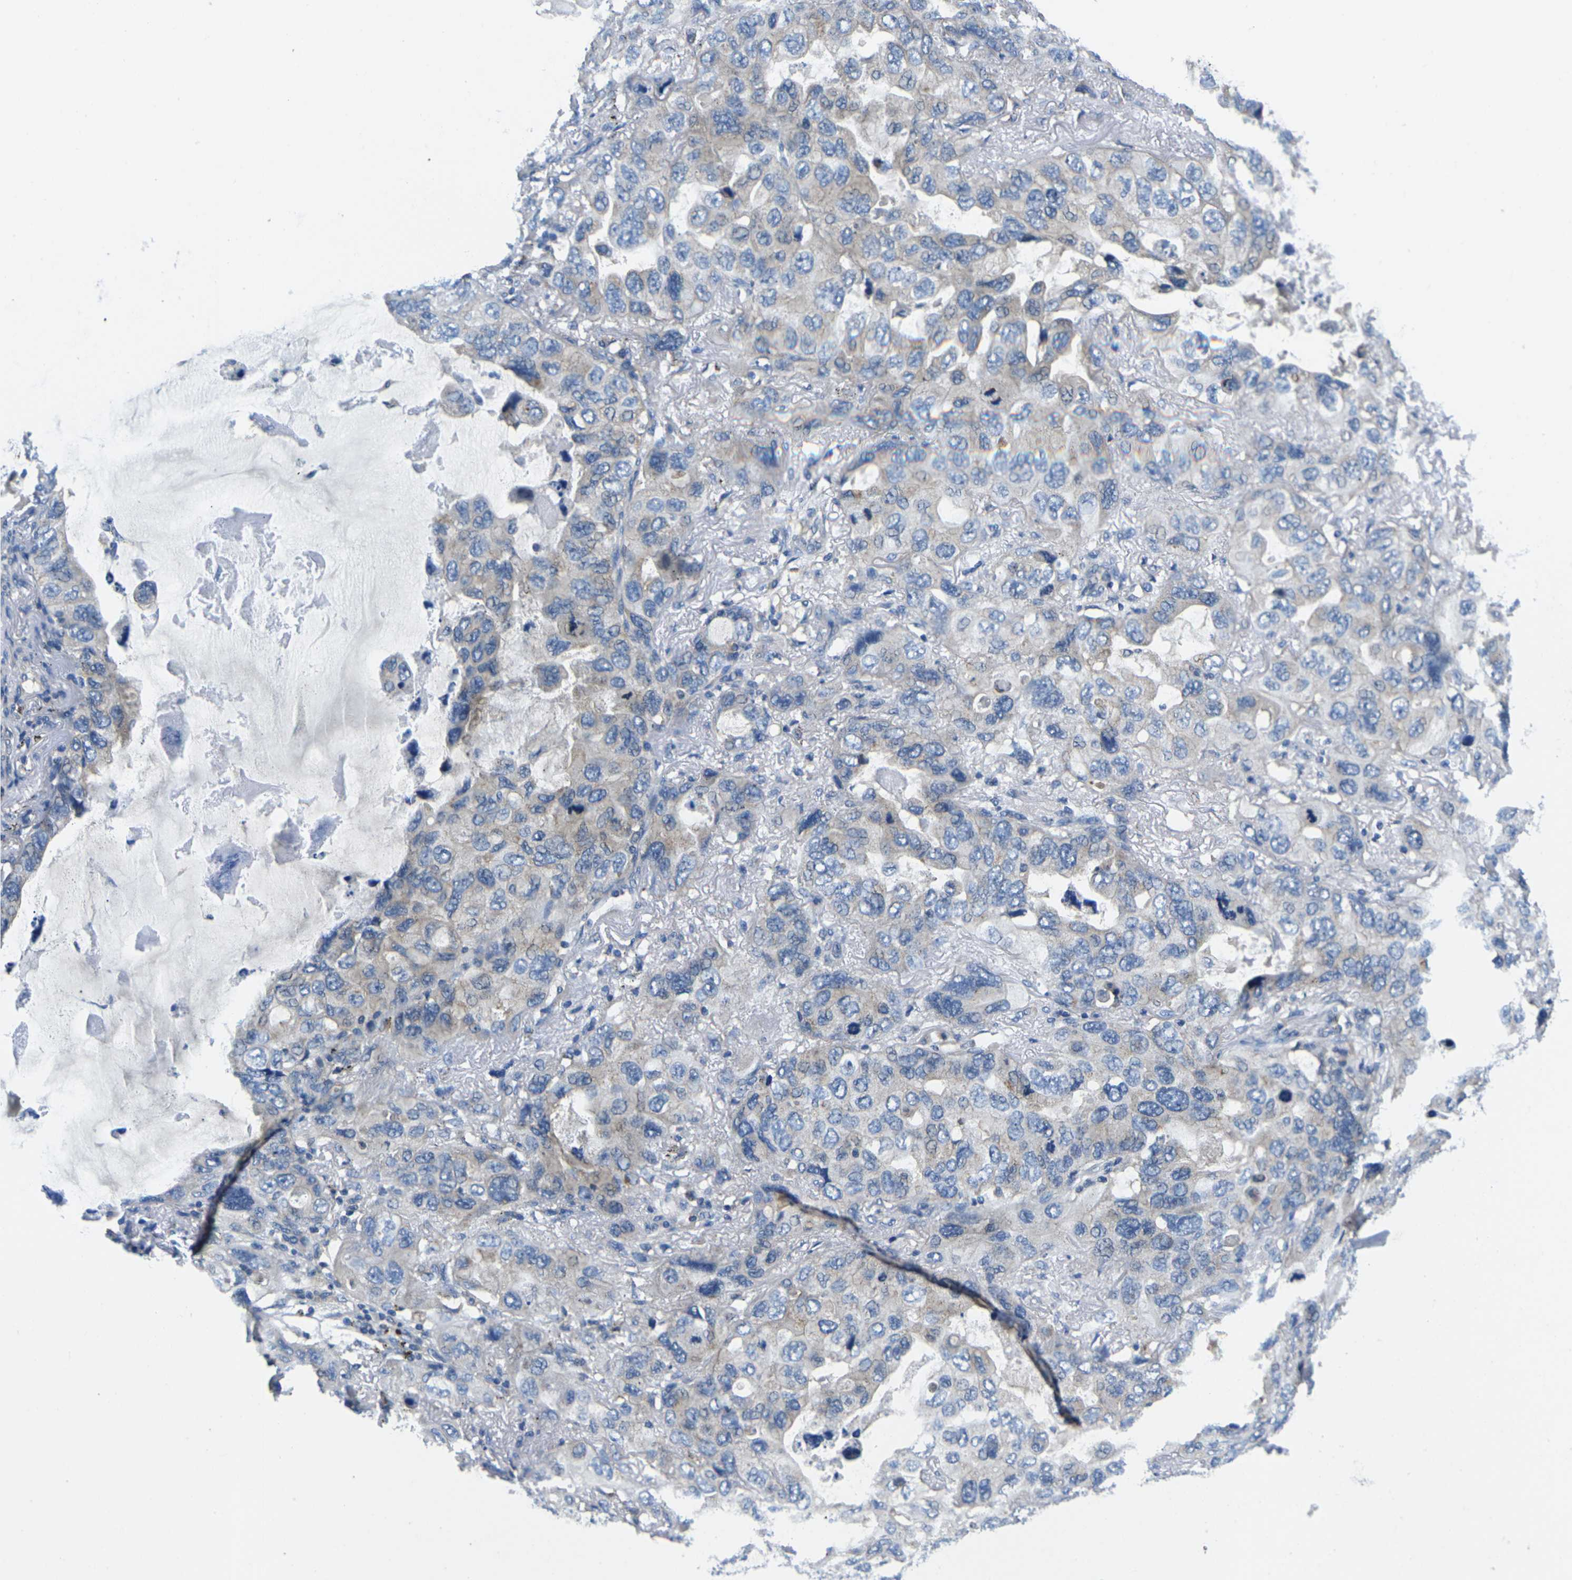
{"staining": {"intensity": "weak", "quantity": "25%-75%", "location": "cytoplasmic/membranous"}, "tissue": "lung cancer", "cell_type": "Tumor cells", "image_type": "cancer", "snomed": [{"axis": "morphology", "description": "Squamous cell carcinoma, NOS"}, {"axis": "topography", "description": "Lung"}], "caption": "Protein staining of lung cancer tissue demonstrates weak cytoplasmic/membranous positivity in approximately 25%-75% of tumor cells.", "gene": "PDCD6IP", "patient": {"sex": "female", "age": 73}}